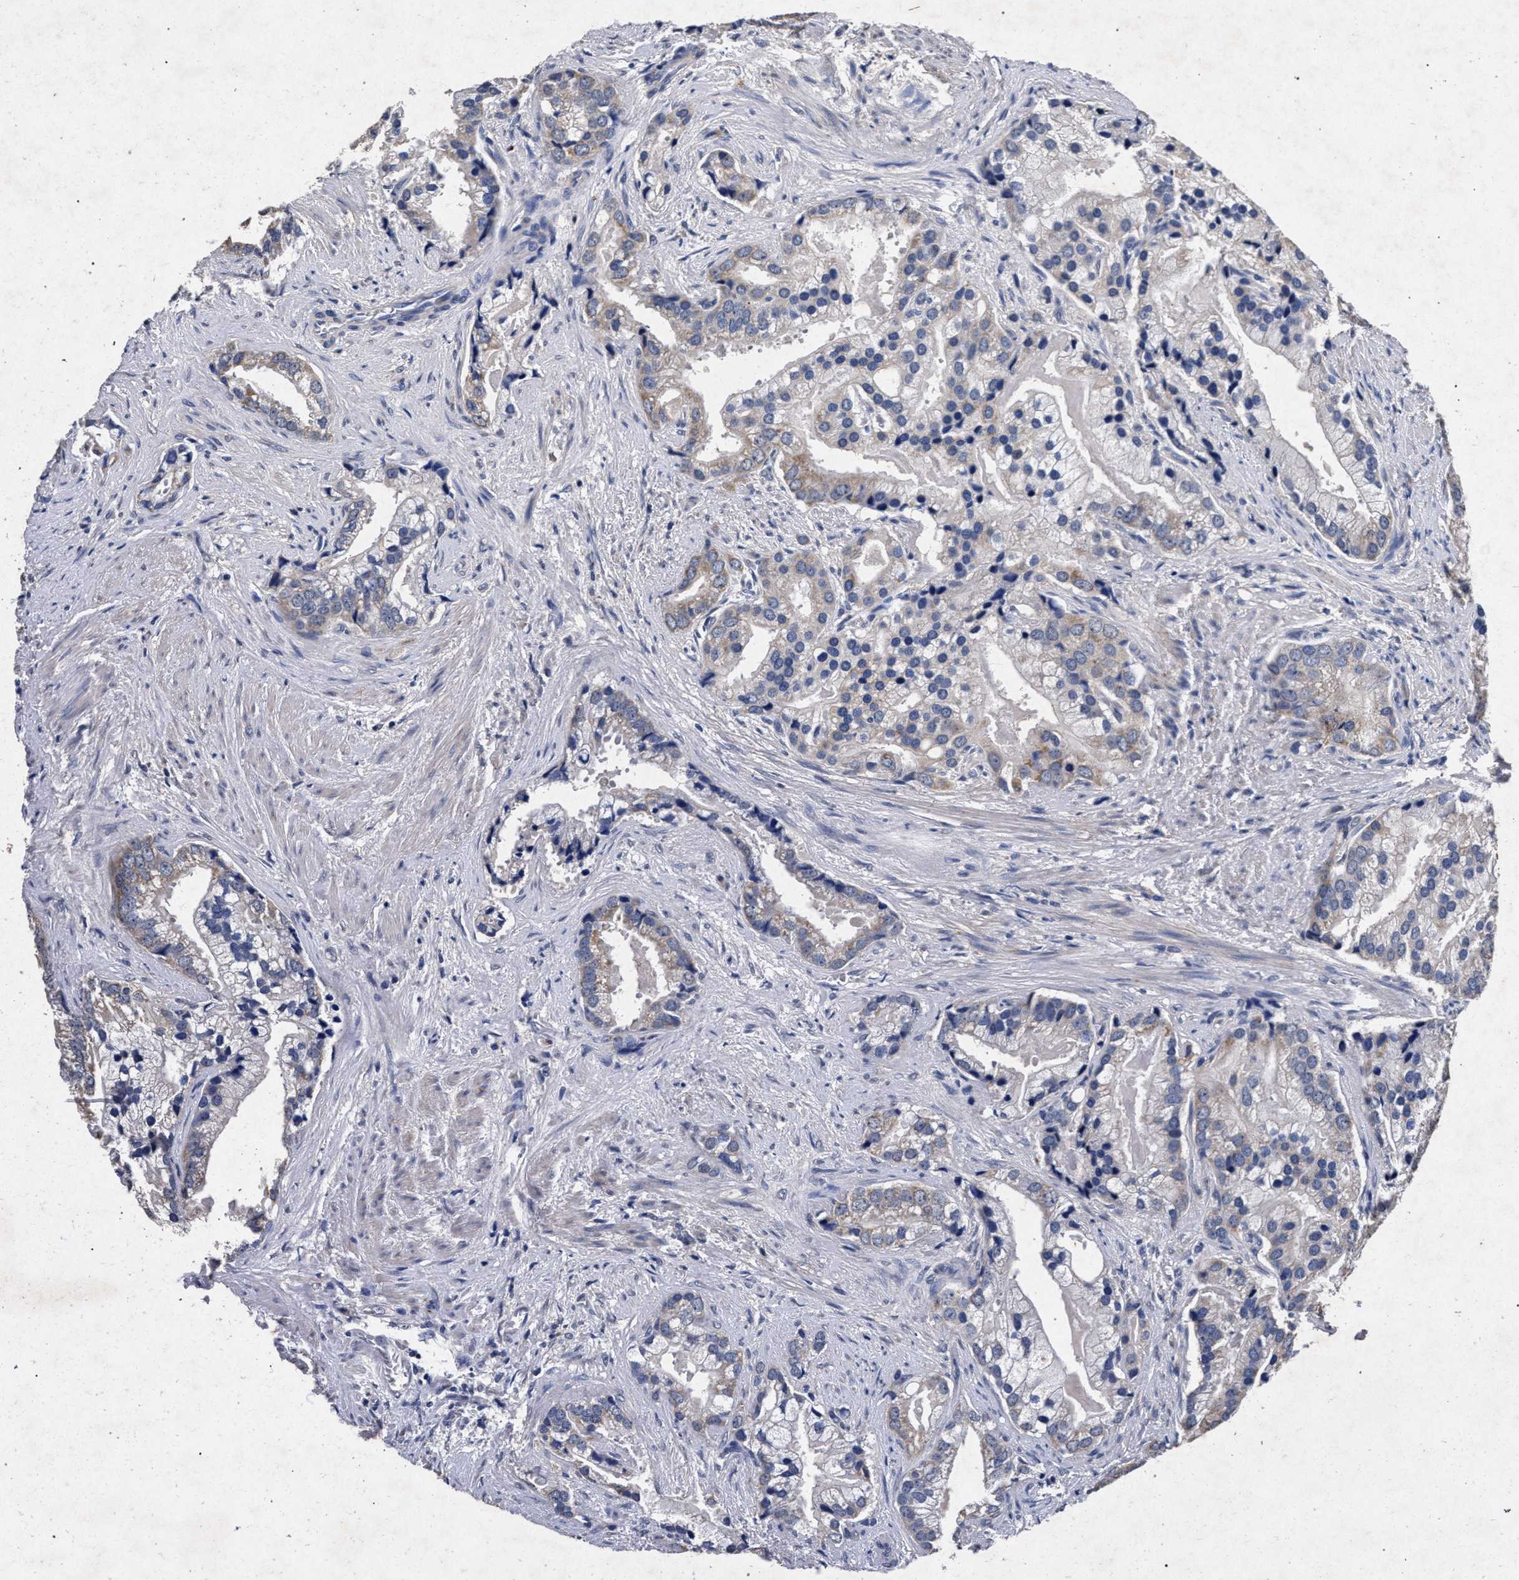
{"staining": {"intensity": "weak", "quantity": "<25%", "location": "cytoplasmic/membranous"}, "tissue": "prostate cancer", "cell_type": "Tumor cells", "image_type": "cancer", "snomed": [{"axis": "morphology", "description": "Adenocarcinoma, Low grade"}, {"axis": "topography", "description": "Prostate"}], "caption": "Immunohistochemistry (IHC) micrograph of neoplastic tissue: prostate cancer (adenocarcinoma (low-grade)) stained with DAB displays no significant protein positivity in tumor cells. (DAB (3,3'-diaminobenzidine) immunohistochemistry visualized using brightfield microscopy, high magnification).", "gene": "ATP1A2", "patient": {"sex": "male", "age": 71}}